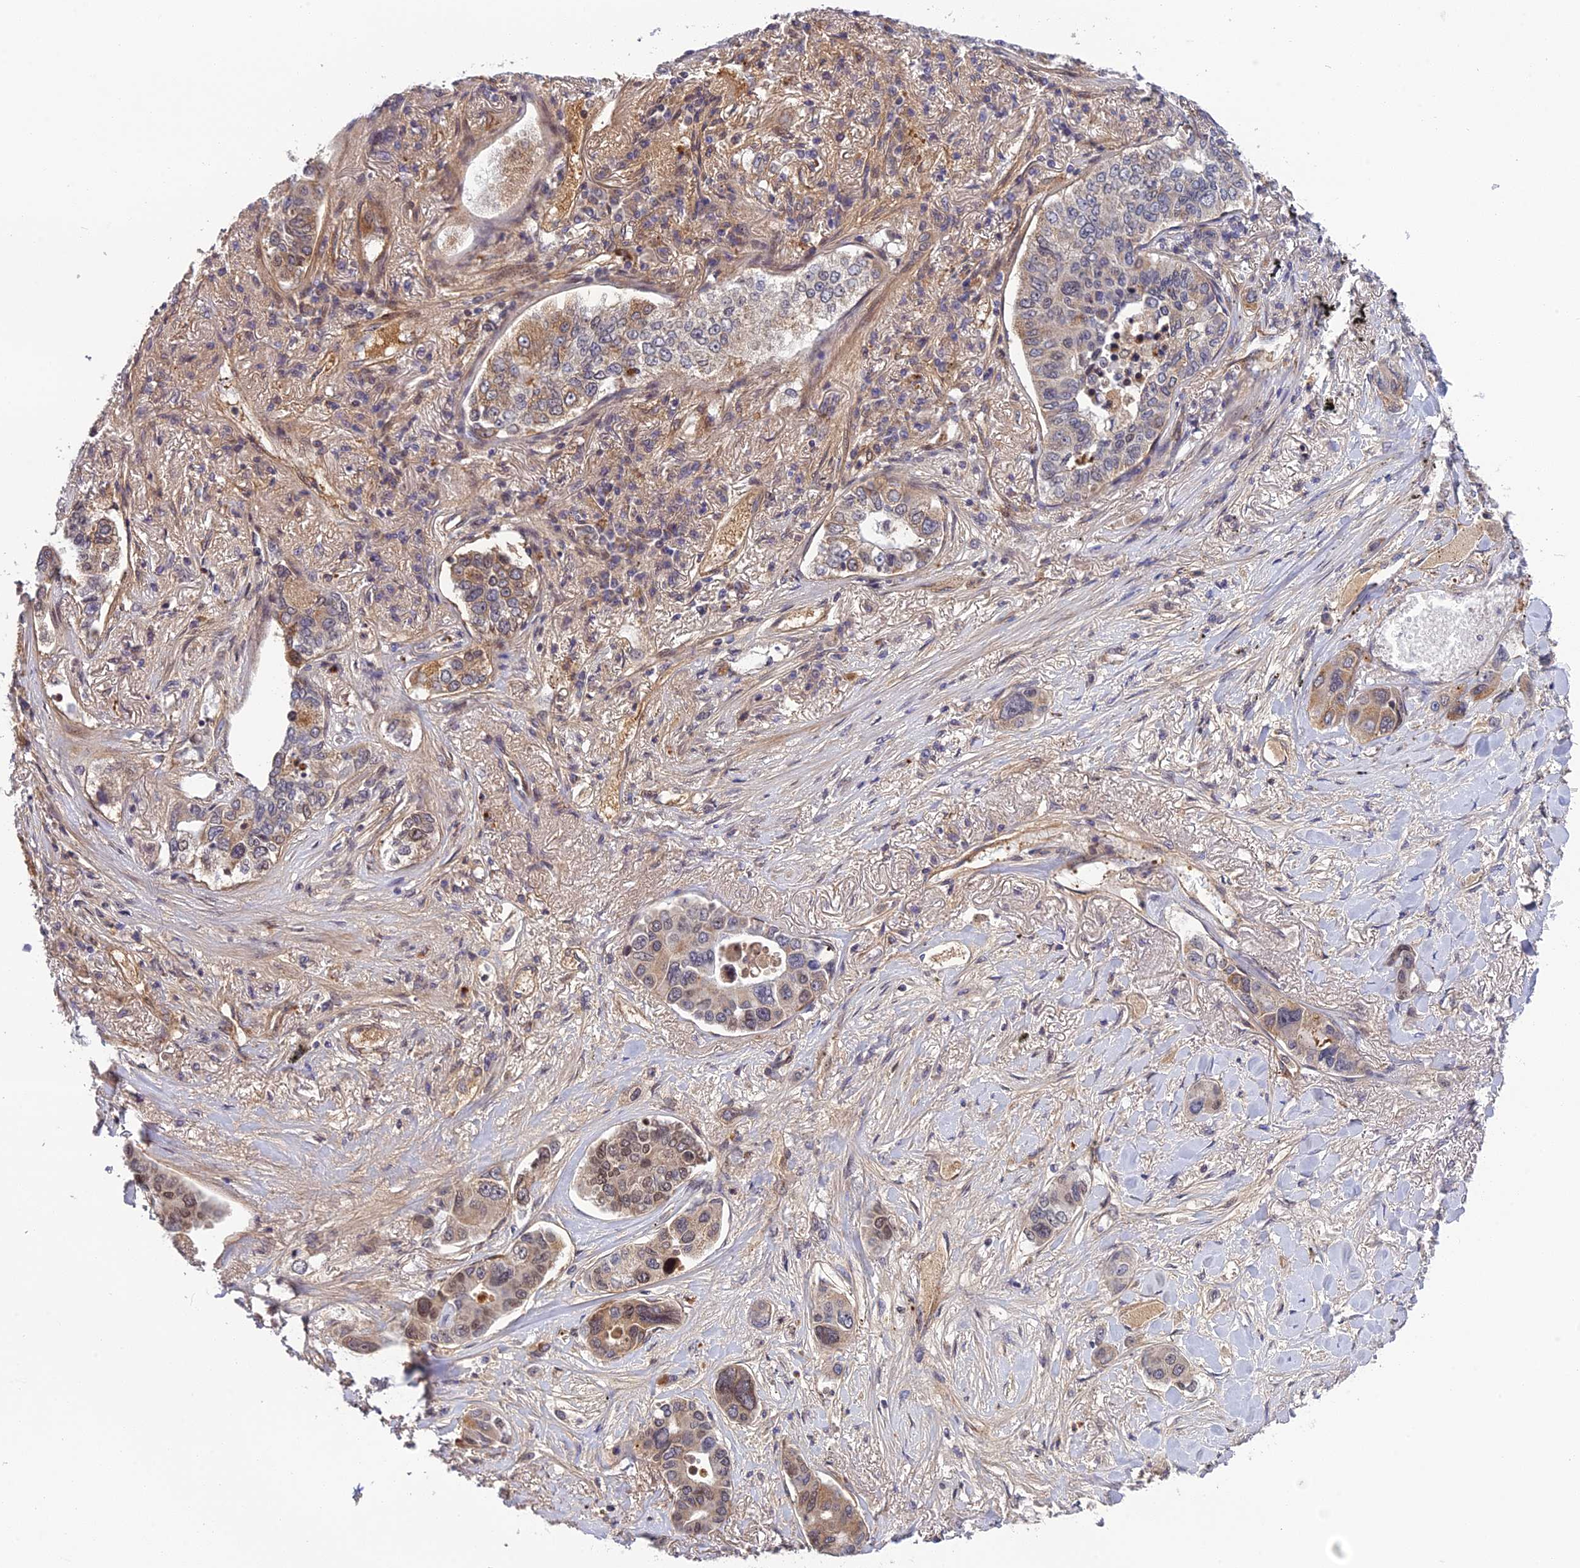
{"staining": {"intensity": "moderate", "quantity": "<25%", "location": "cytoplasmic/membranous,nuclear"}, "tissue": "lung cancer", "cell_type": "Tumor cells", "image_type": "cancer", "snomed": [{"axis": "morphology", "description": "Adenocarcinoma, NOS"}, {"axis": "topography", "description": "Lung"}], "caption": "Moderate cytoplasmic/membranous and nuclear positivity is appreciated in approximately <25% of tumor cells in lung cancer (adenocarcinoma). The staining was performed using DAB (3,3'-diaminobenzidine) to visualize the protein expression in brown, while the nuclei were stained in blue with hematoxylin (Magnification: 20x).", "gene": "REXO1", "patient": {"sex": "male", "age": 49}}